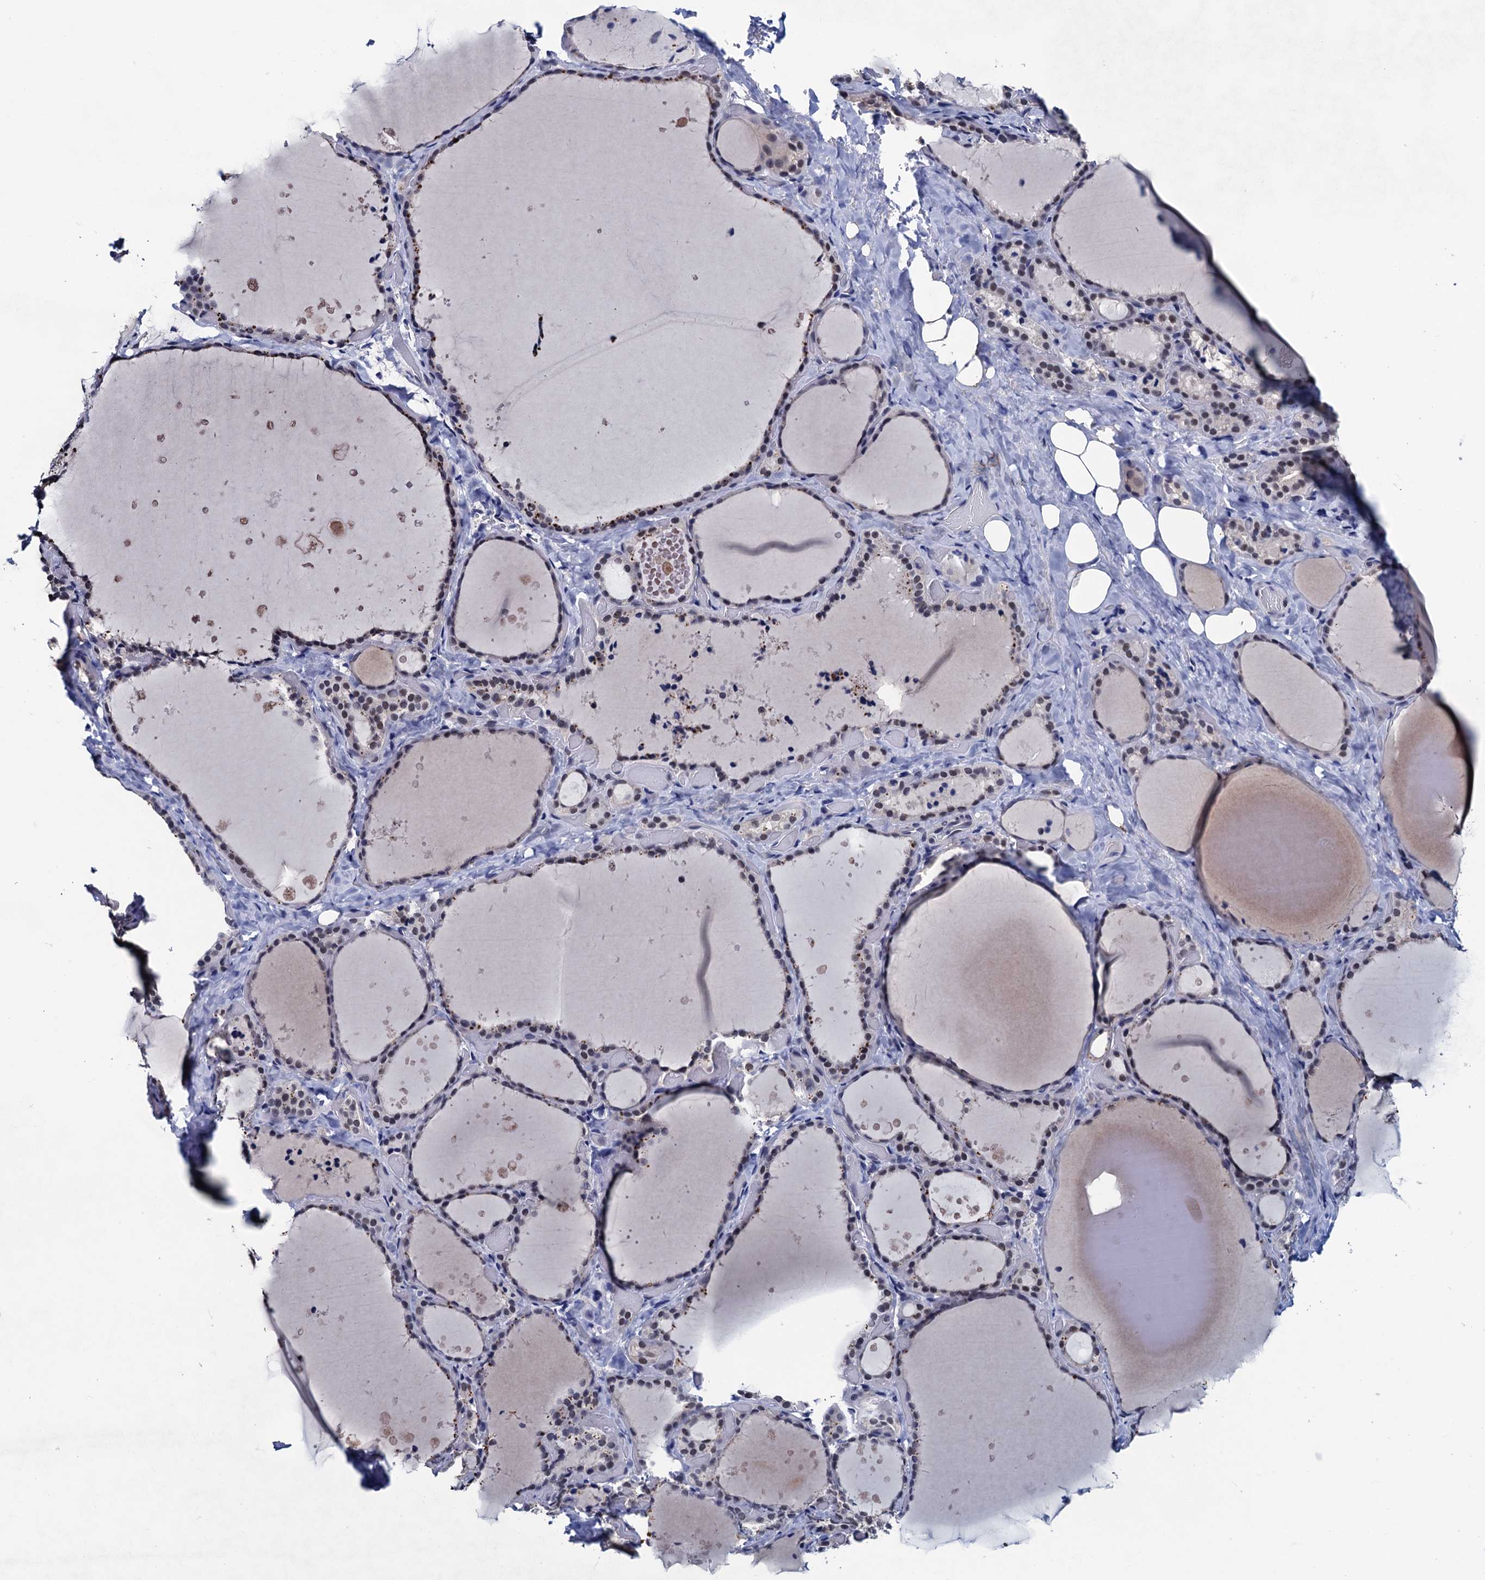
{"staining": {"intensity": "moderate", "quantity": ">75%", "location": "nuclear"}, "tissue": "thyroid gland", "cell_type": "Glandular cells", "image_type": "normal", "snomed": [{"axis": "morphology", "description": "Normal tissue, NOS"}, {"axis": "topography", "description": "Thyroid gland"}], "caption": "Immunohistochemical staining of normal thyroid gland reveals medium levels of moderate nuclear expression in approximately >75% of glandular cells. (DAB (3,3'-diaminobenzidine) IHC with brightfield microscopy, high magnification).", "gene": "FNBP4", "patient": {"sex": "female", "age": 44}}